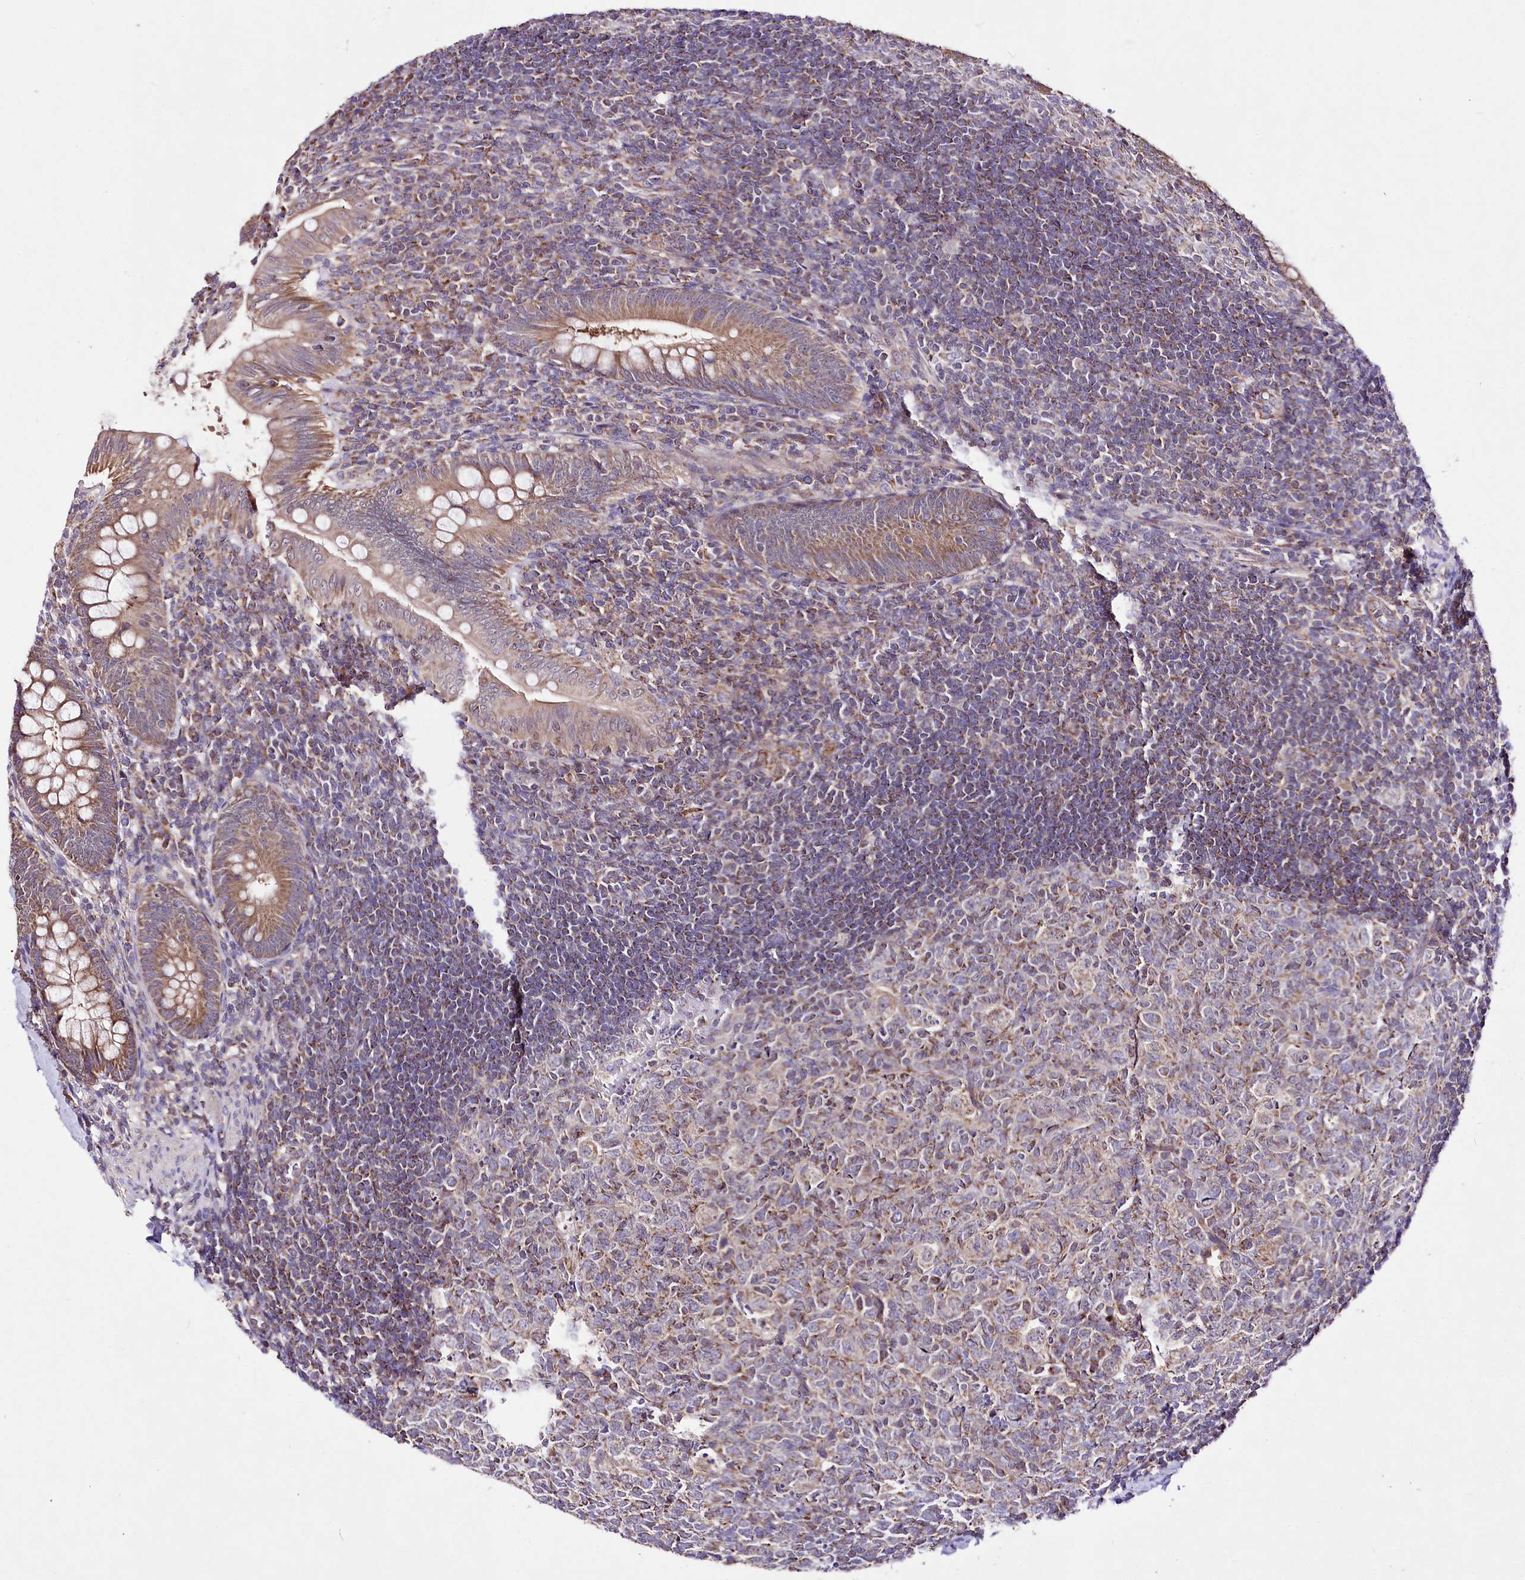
{"staining": {"intensity": "moderate", "quantity": ">75%", "location": "cytoplasmic/membranous"}, "tissue": "appendix", "cell_type": "Glandular cells", "image_type": "normal", "snomed": [{"axis": "morphology", "description": "Normal tissue, NOS"}, {"axis": "topography", "description": "Appendix"}], "caption": "IHC staining of unremarkable appendix, which displays medium levels of moderate cytoplasmic/membranous staining in about >75% of glandular cells indicating moderate cytoplasmic/membranous protein positivity. The staining was performed using DAB (3,3'-diaminobenzidine) (brown) for protein detection and nuclei were counterstained in hematoxylin (blue).", "gene": "ATE1", "patient": {"sex": "male", "age": 14}}